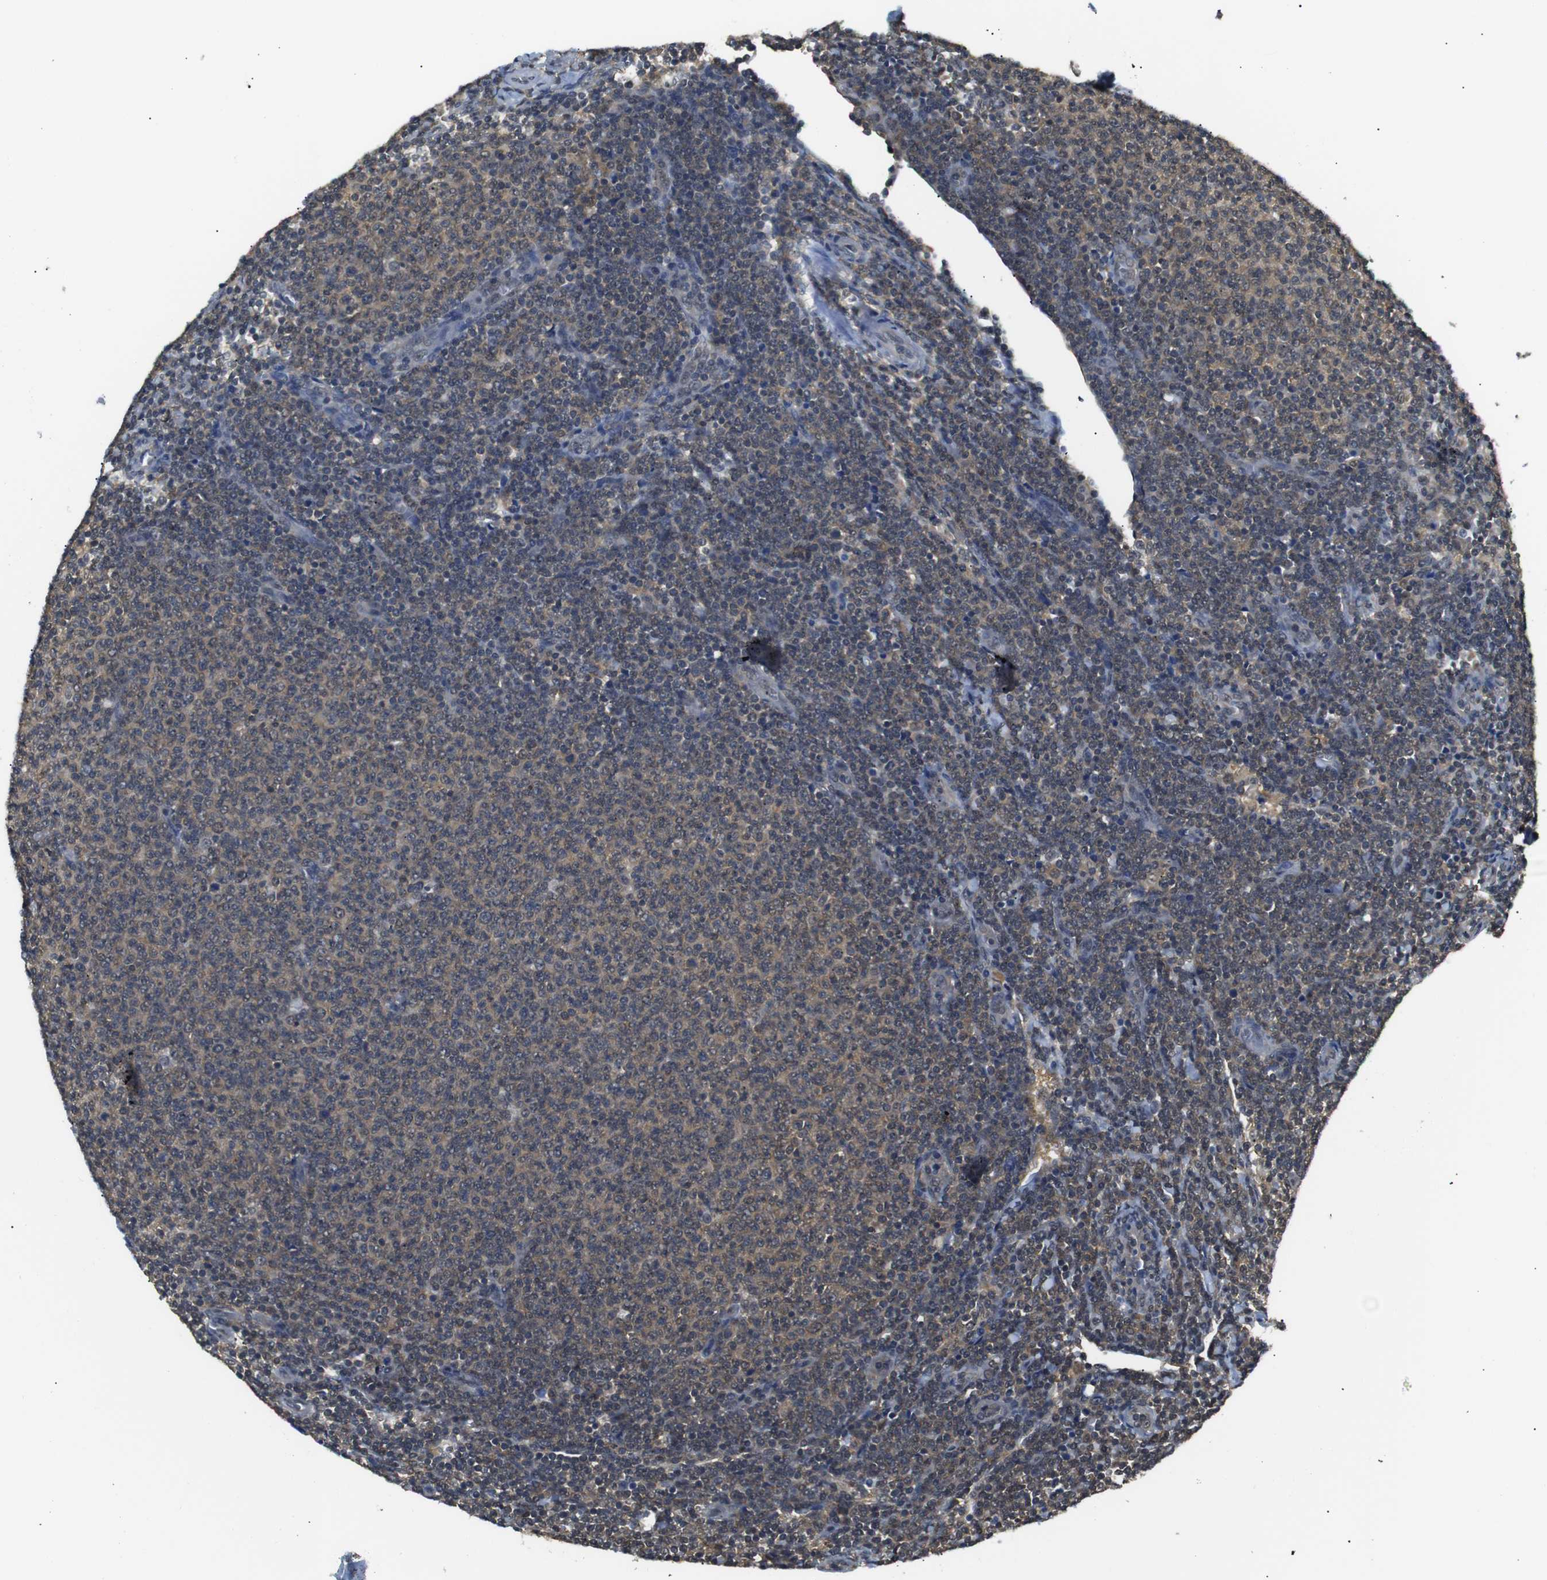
{"staining": {"intensity": "weak", "quantity": ">75%", "location": "cytoplasmic/membranous"}, "tissue": "lymphoma", "cell_type": "Tumor cells", "image_type": "cancer", "snomed": [{"axis": "morphology", "description": "Malignant lymphoma, non-Hodgkin's type, Low grade"}, {"axis": "topography", "description": "Lymph node"}], "caption": "This histopathology image reveals malignant lymphoma, non-Hodgkin's type (low-grade) stained with IHC to label a protein in brown. The cytoplasmic/membranous of tumor cells show weak positivity for the protein. Nuclei are counter-stained blue.", "gene": "UBXN1", "patient": {"sex": "male", "age": 66}}